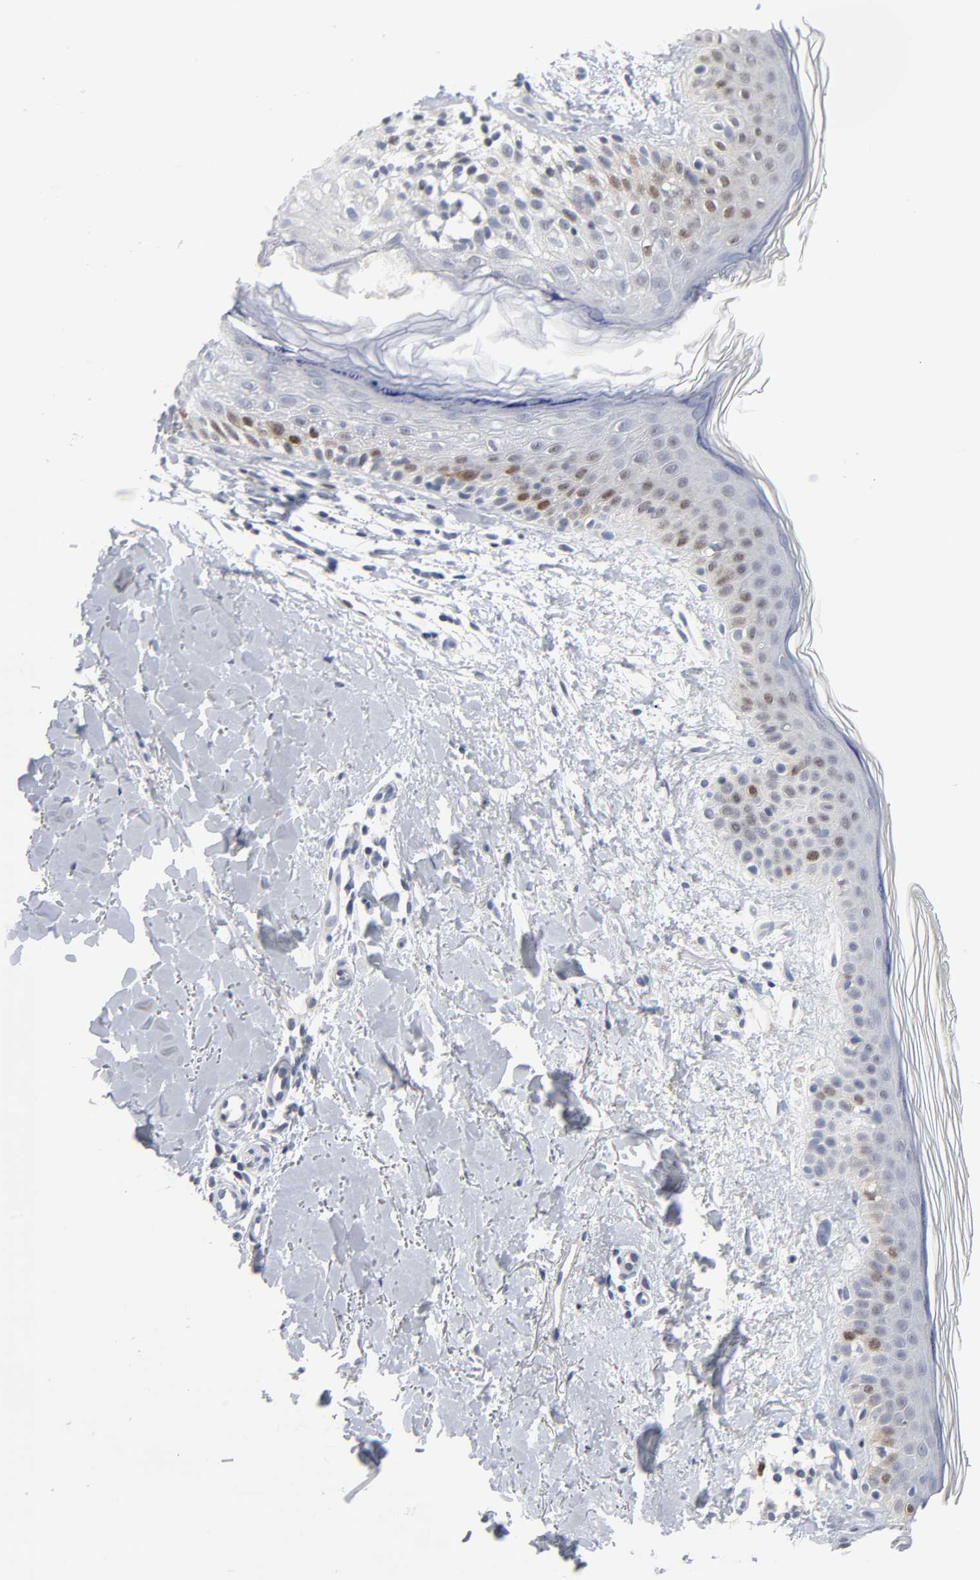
{"staining": {"intensity": "negative", "quantity": "none", "location": "none"}, "tissue": "skin", "cell_type": "Fibroblasts", "image_type": "normal", "snomed": [{"axis": "morphology", "description": "Normal tissue, NOS"}, {"axis": "topography", "description": "Skin"}], "caption": "A high-resolution histopathology image shows immunohistochemistry (IHC) staining of unremarkable skin, which shows no significant staining in fibroblasts.", "gene": "WEE1", "patient": {"sex": "female", "age": 56}}